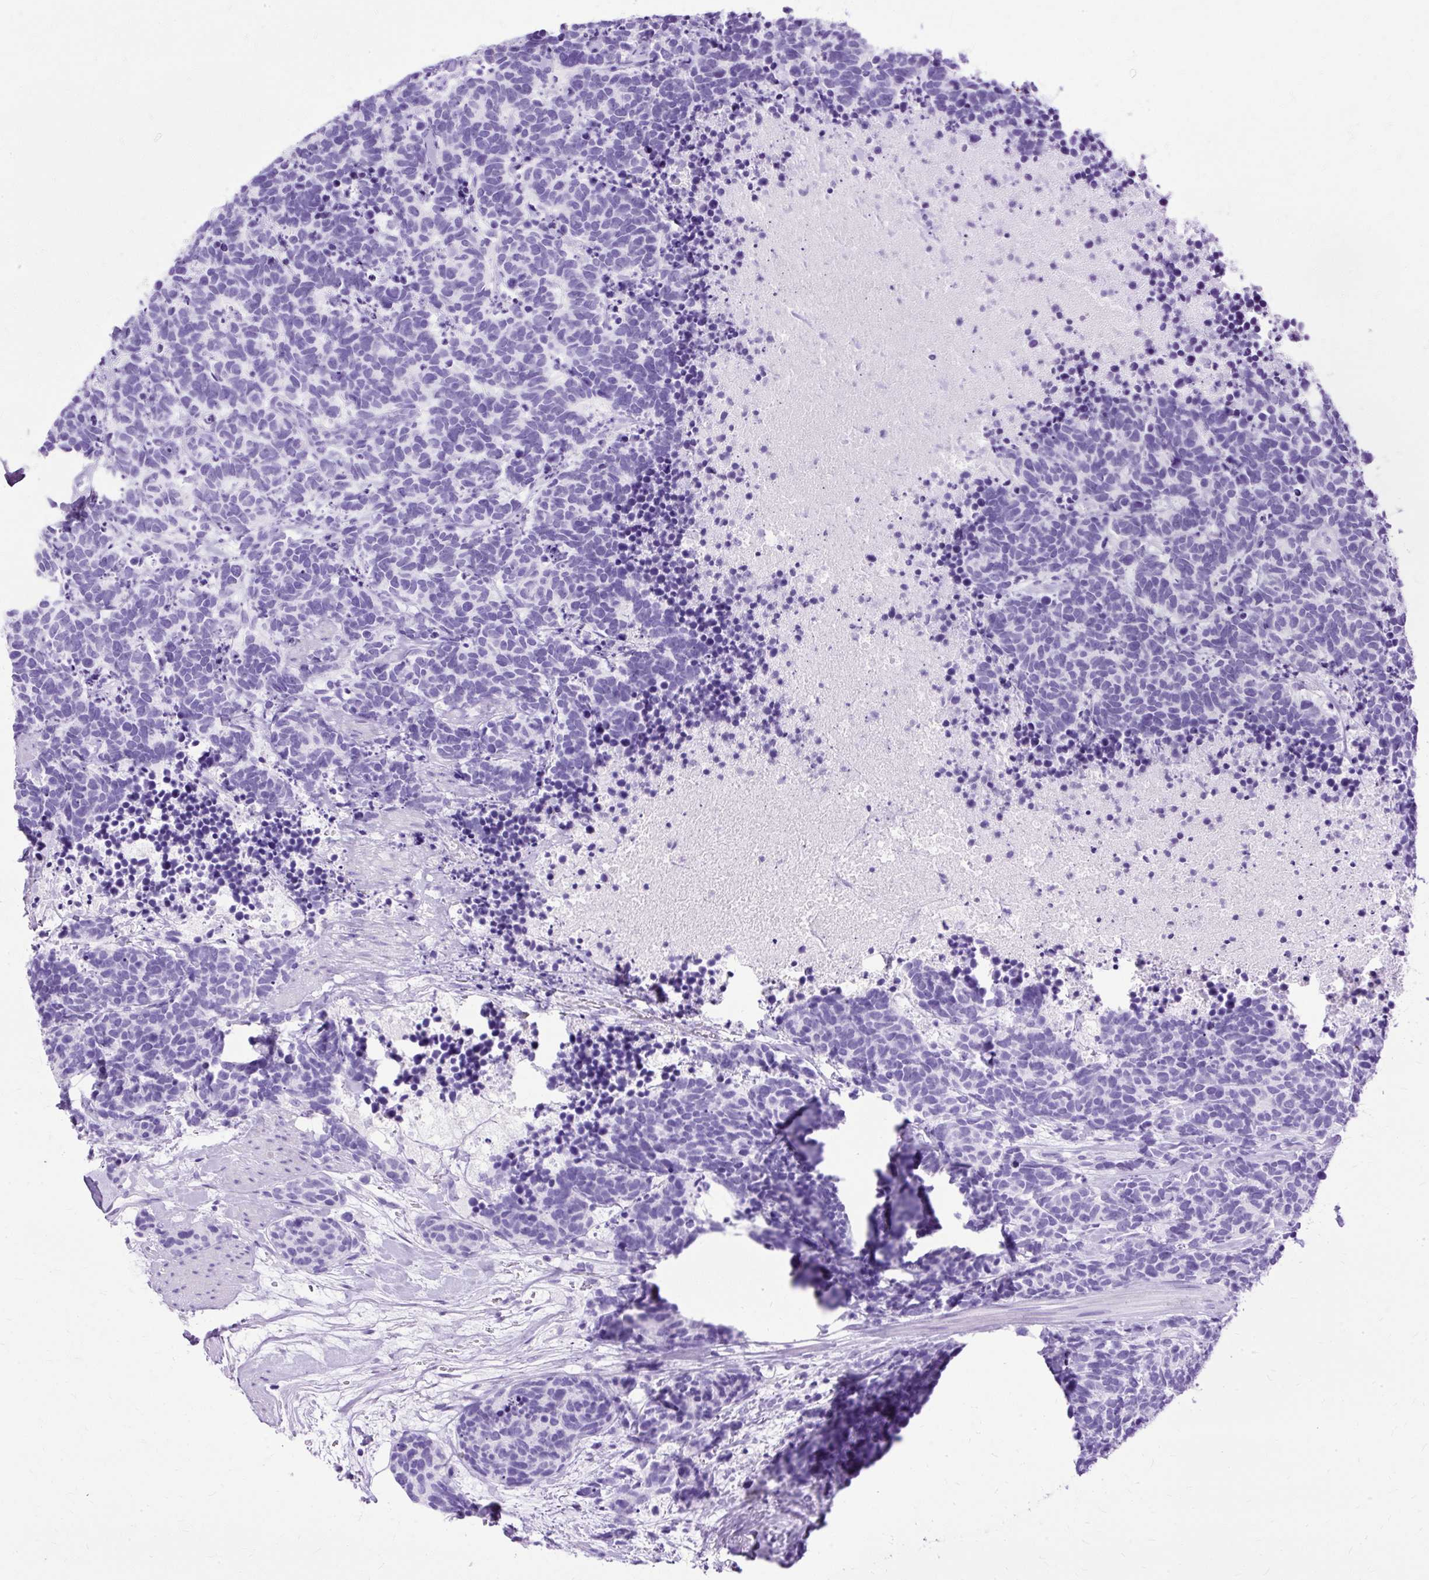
{"staining": {"intensity": "negative", "quantity": "none", "location": "none"}, "tissue": "carcinoid", "cell_type": "Tumor cells", "image_type": "cancer", "snomed": [{"axis": "morphology", "description": "Carcinoma, NOS"}, {"axis": "morphology", "description": "Carcinoid, malignant, NOS"}, {"axis": "topography", "description": "Prostate"}], "caption": "Tumor cells are negative for brown protein staining in carcinoma.", "gene": "SLC8A2", "patient": {"sex": "male", "age": 57}}